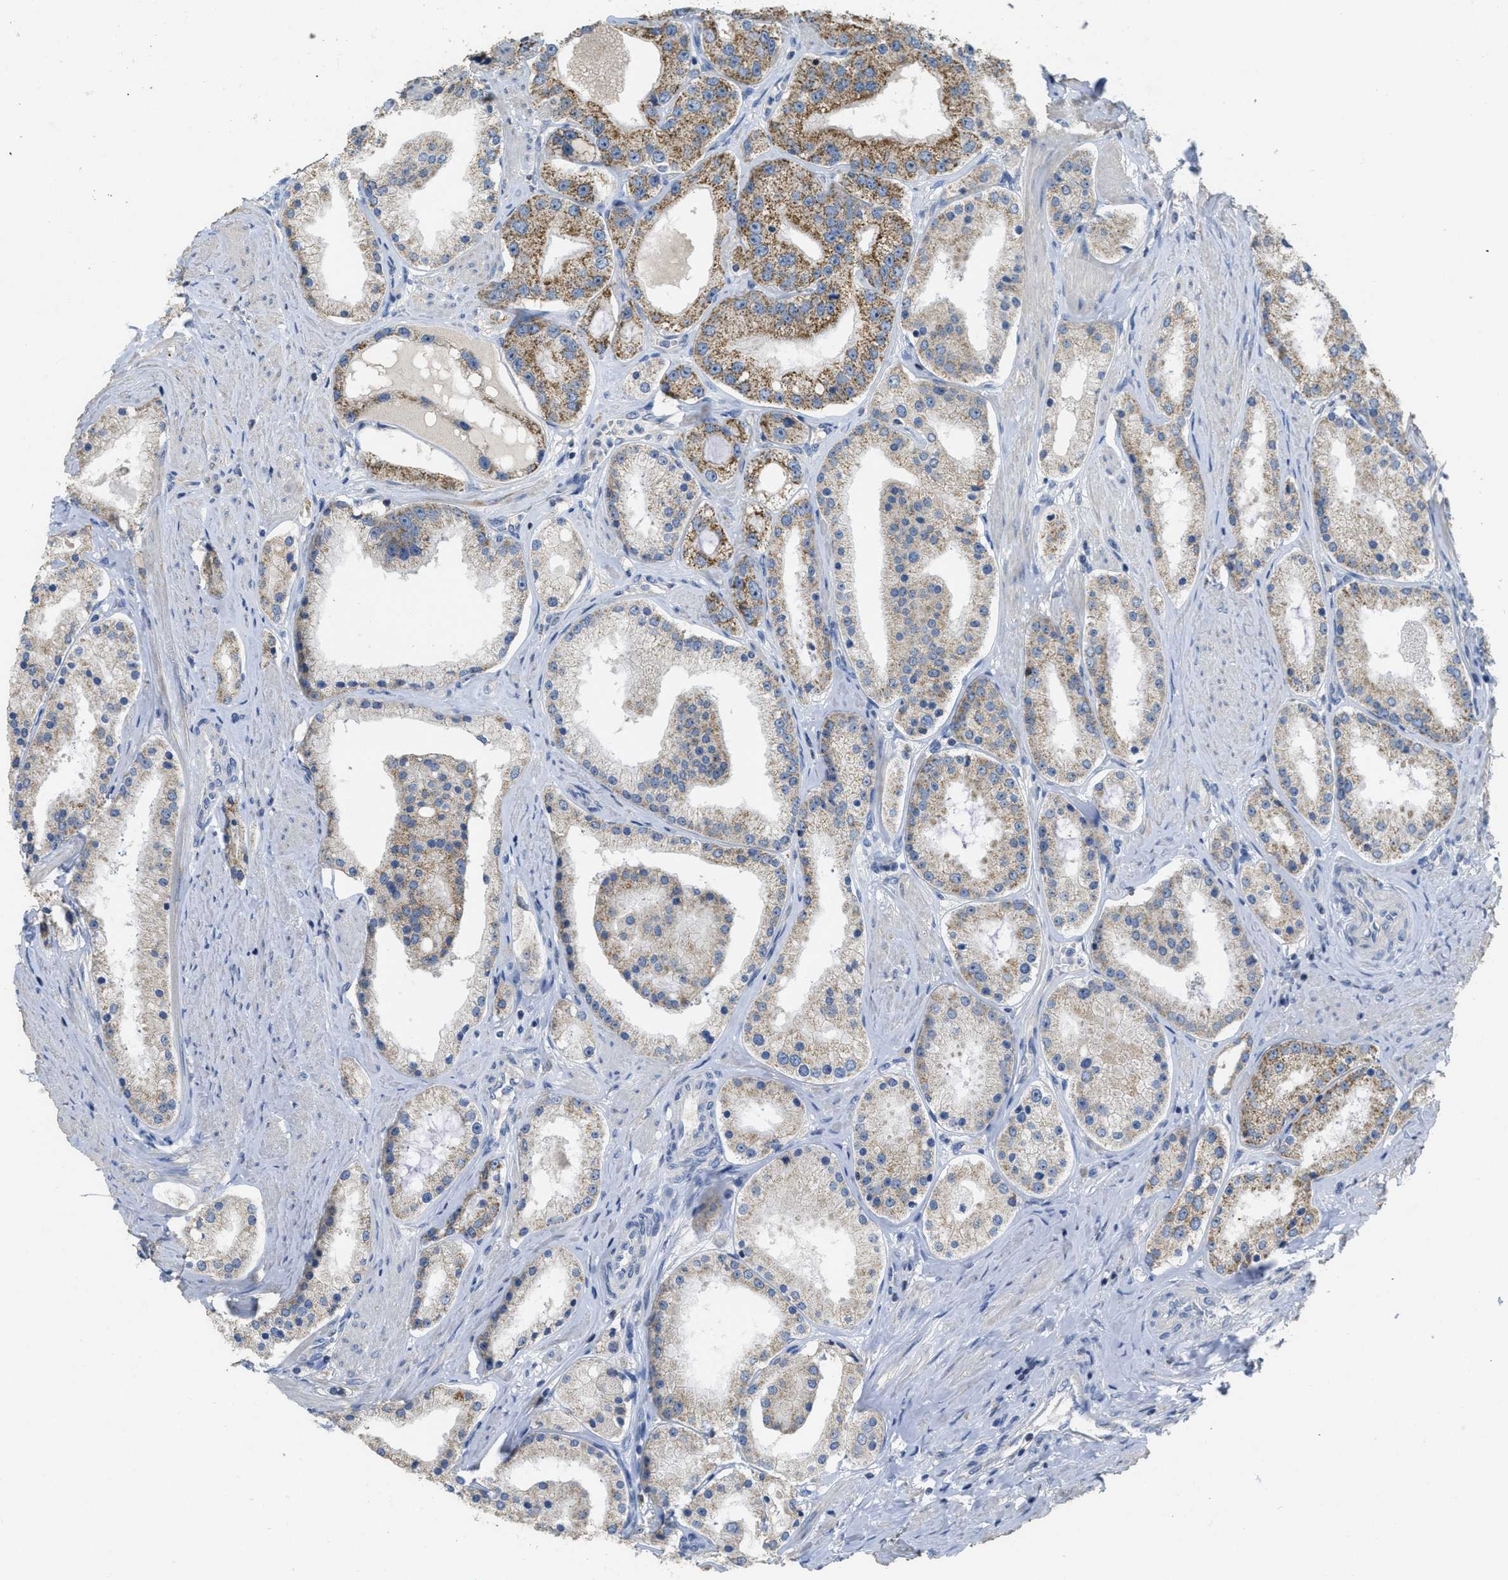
{"staining": {"intensity": "moderate", "quantity": "25%-75%", "location": "cytoplasmic/membranous"}, "tissue": "prostate cancer", "cell_type": "Tumor cells", "image_type": "cancer", "snomed": [{"axis": "morphology", "description": "Adenocarcinoma, Low grade"}, {"axis": "topography", "description": "Prostate"}], "caption": "Prostate cancer (adenocarcinoma (low-grade)) tissue exhibits moderate cytoplasmic/membranous positivity in about 25%-75% of tumor cells, visualized by immunohistochemistry.", "gene": "SFXN2", "patient": {"sex": "male", "age": 63}}